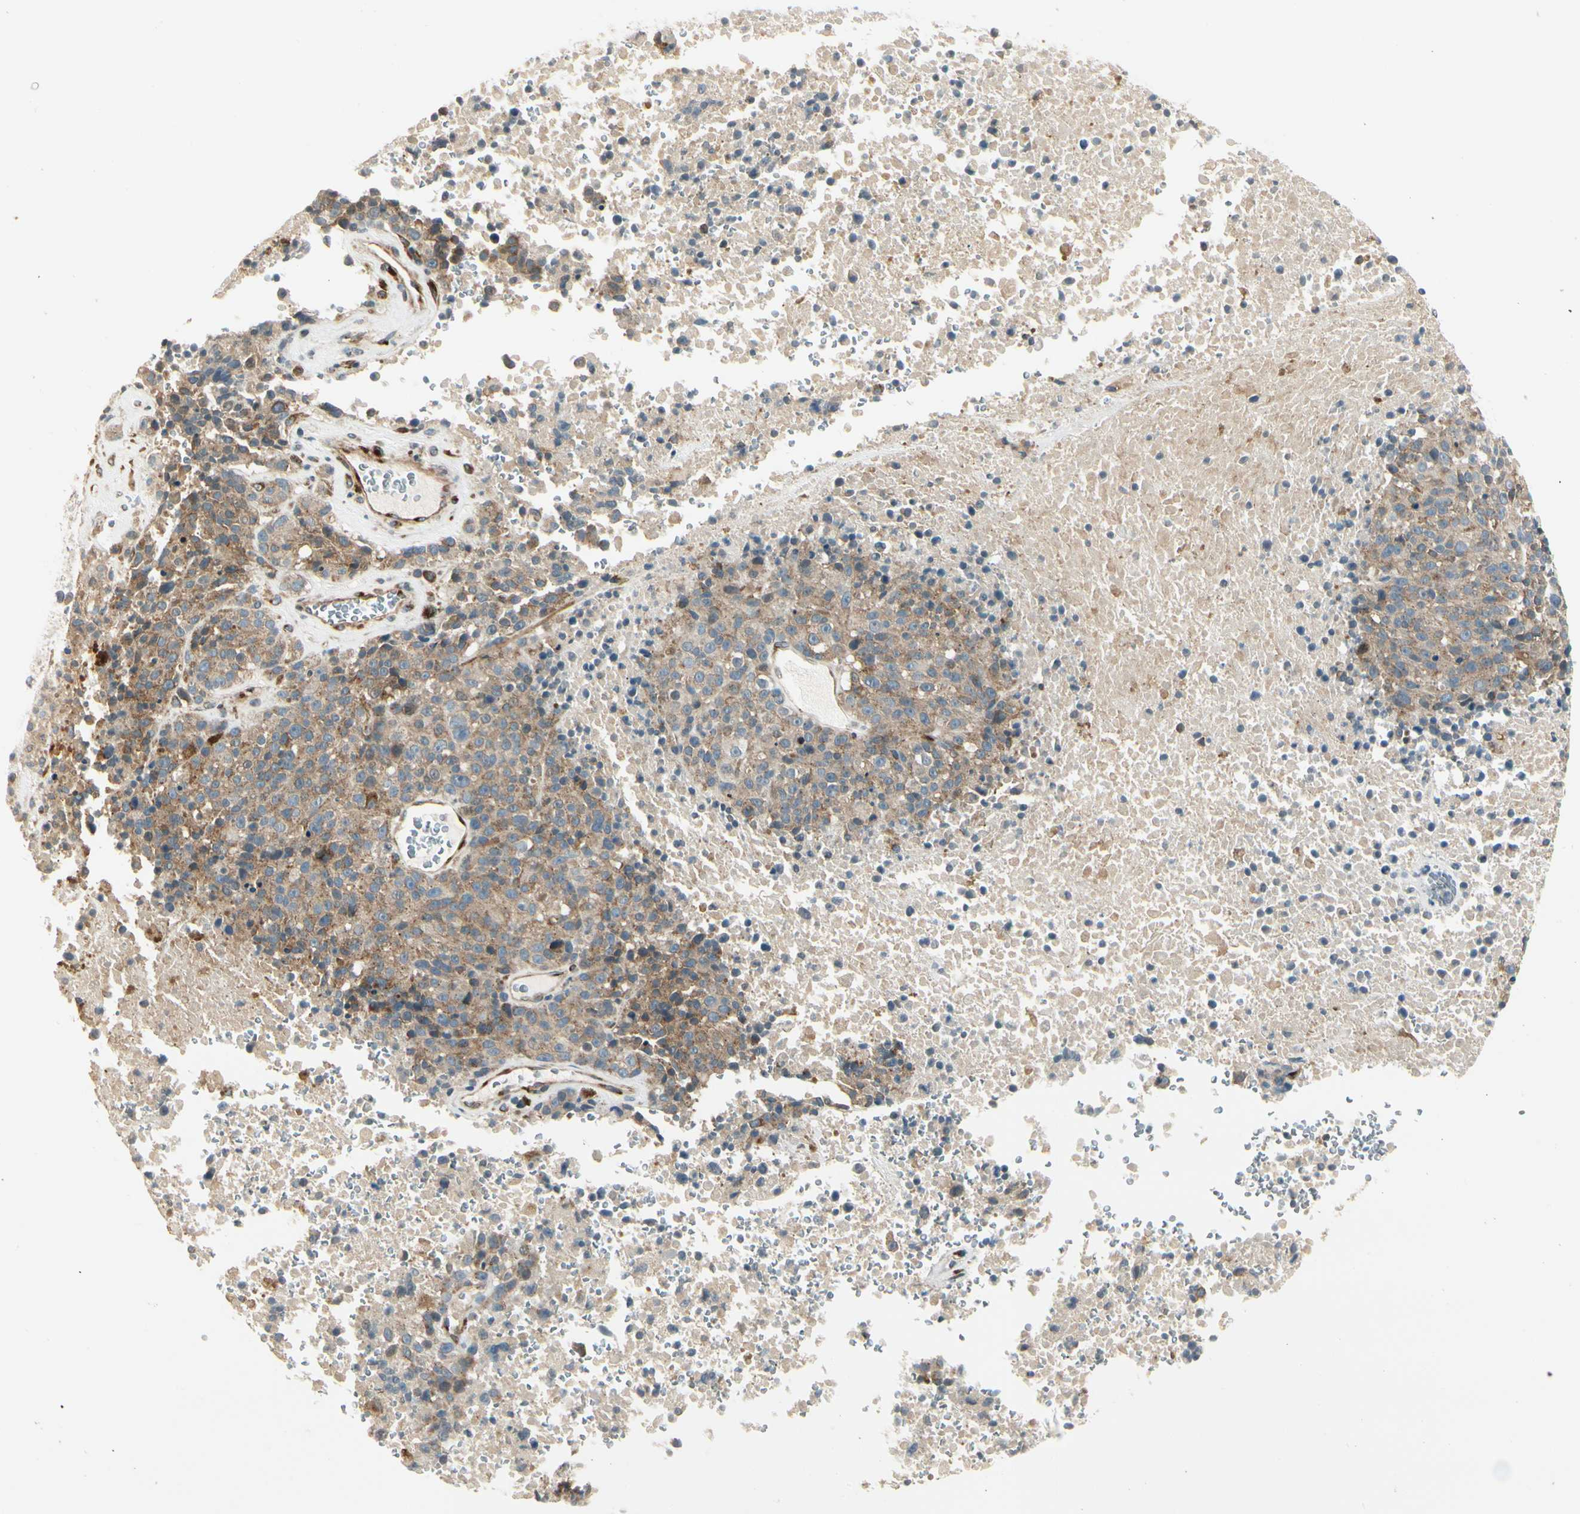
{"staining": {"intensity": "moderate", "quantity": ">75%", "location": "cytoplasmic/membranous"}, "tissue": "melanoma", "cell_type": "Tumor cells", "image_type": "cancer", "snomed": [{"axis": "morphology", "description": "Malignant melanoma, Metastatic site"}, {"axis": "topography", "description": "Cerebral cortex"}], "caption": "A brown stain shows moderate cytoplasmic/membranous positivity of a protein in human malignant melanoma (metastatic site) tumor cells. Nuclei are stained in blue.", "gene": "MANSC1", "patient": {"sex": "female", "age": 52}}